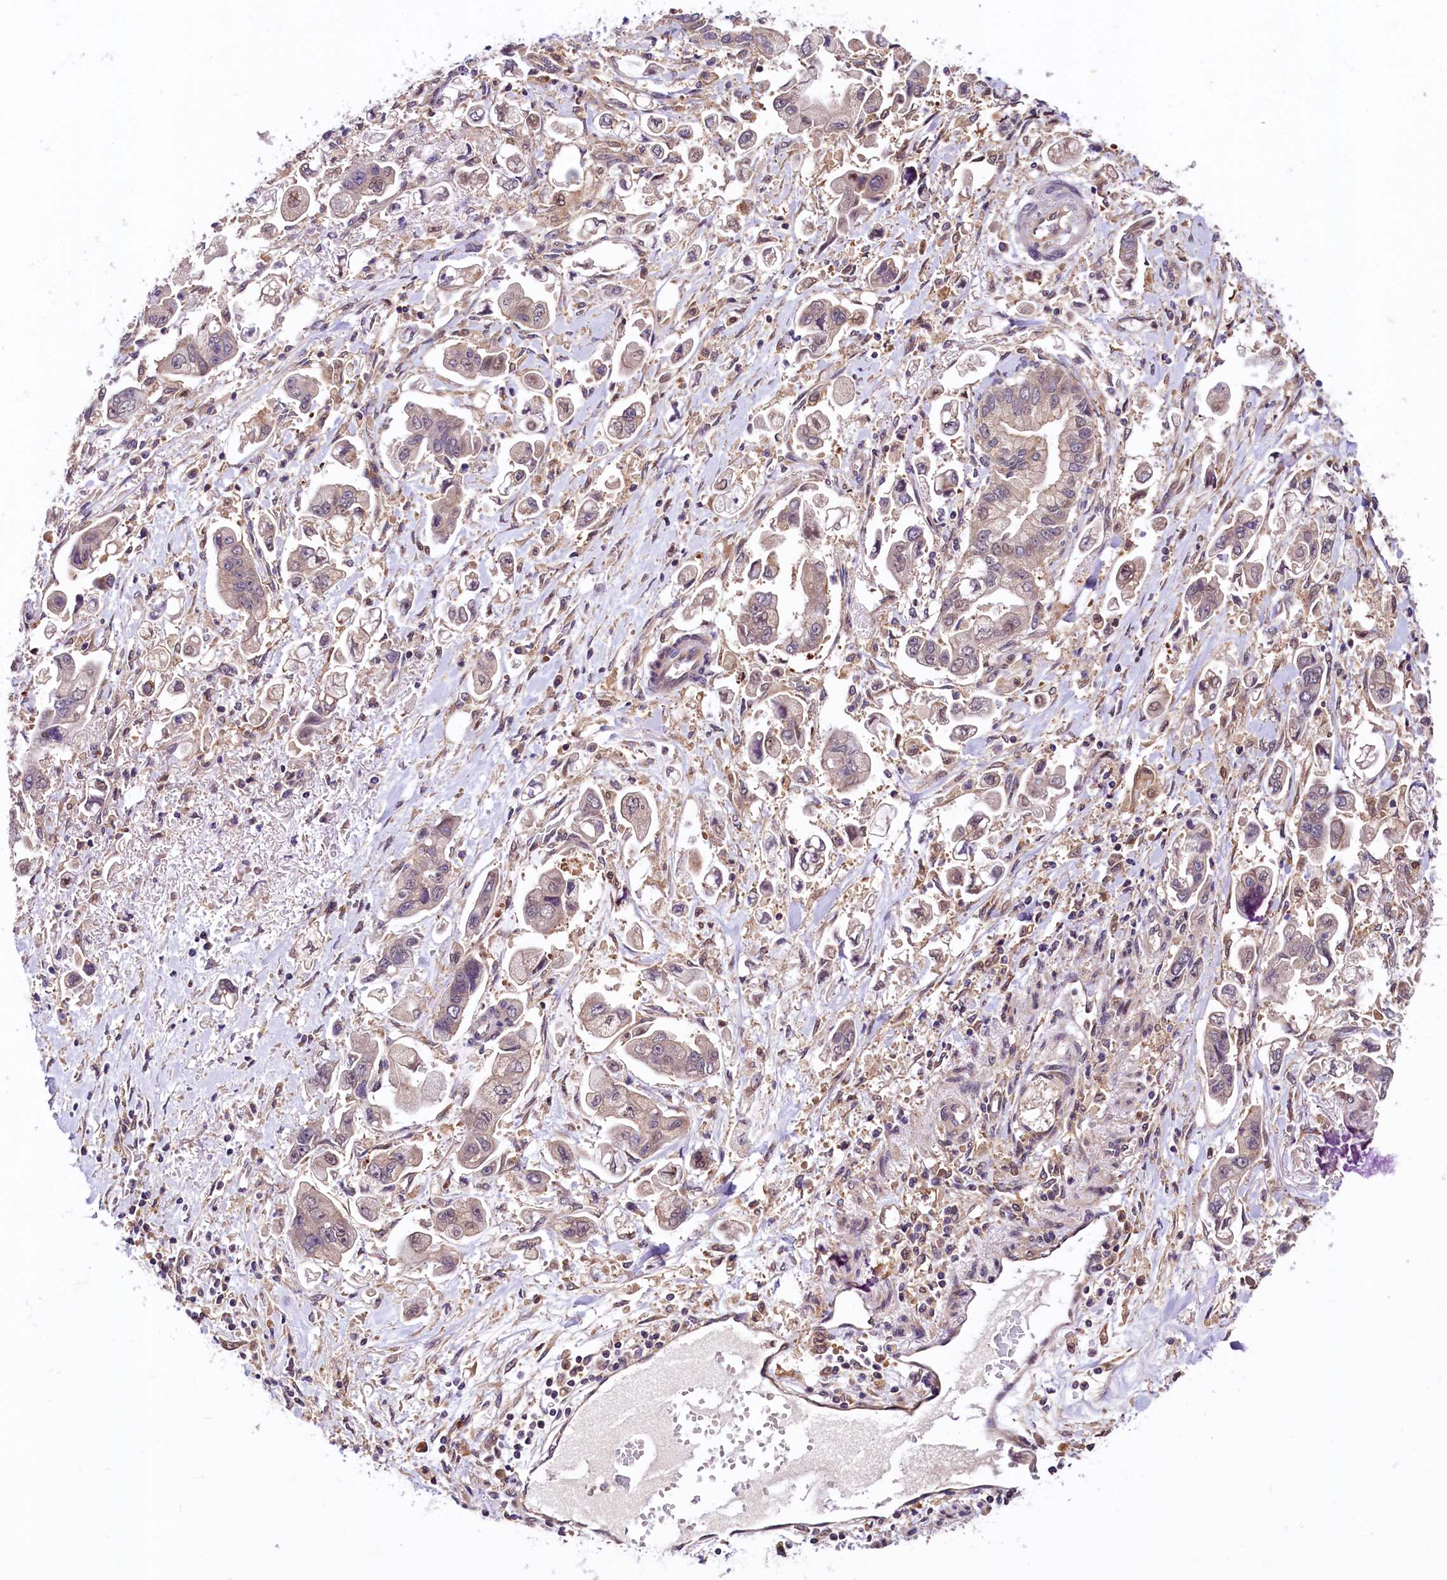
{"staining": {"intensity": "weak", "quantity": "<25%", "location": "cytoplasmic/membranous"}, "tissue": "stomach cancer", "cell_type": "Tumor cells", "image_type": "cancer", "snomed": [{"axis": "morphology", "description": "Adenocarcinoma, NOS"}, {"axis": "topography", "description": "Stomach"}], "caption": "This is a micrograph of immunohistochemistry (IHC) staining of adenocarcinoma (stomach), which shows no expression in tumor cells. The staining is performed using DAB (3,3'-diaminobenzidine) brown chromogen with nuclei counter-stained in using hematoxylin.", "gene": "VPS35", "patient": {"sex": "male", "age": 62}}